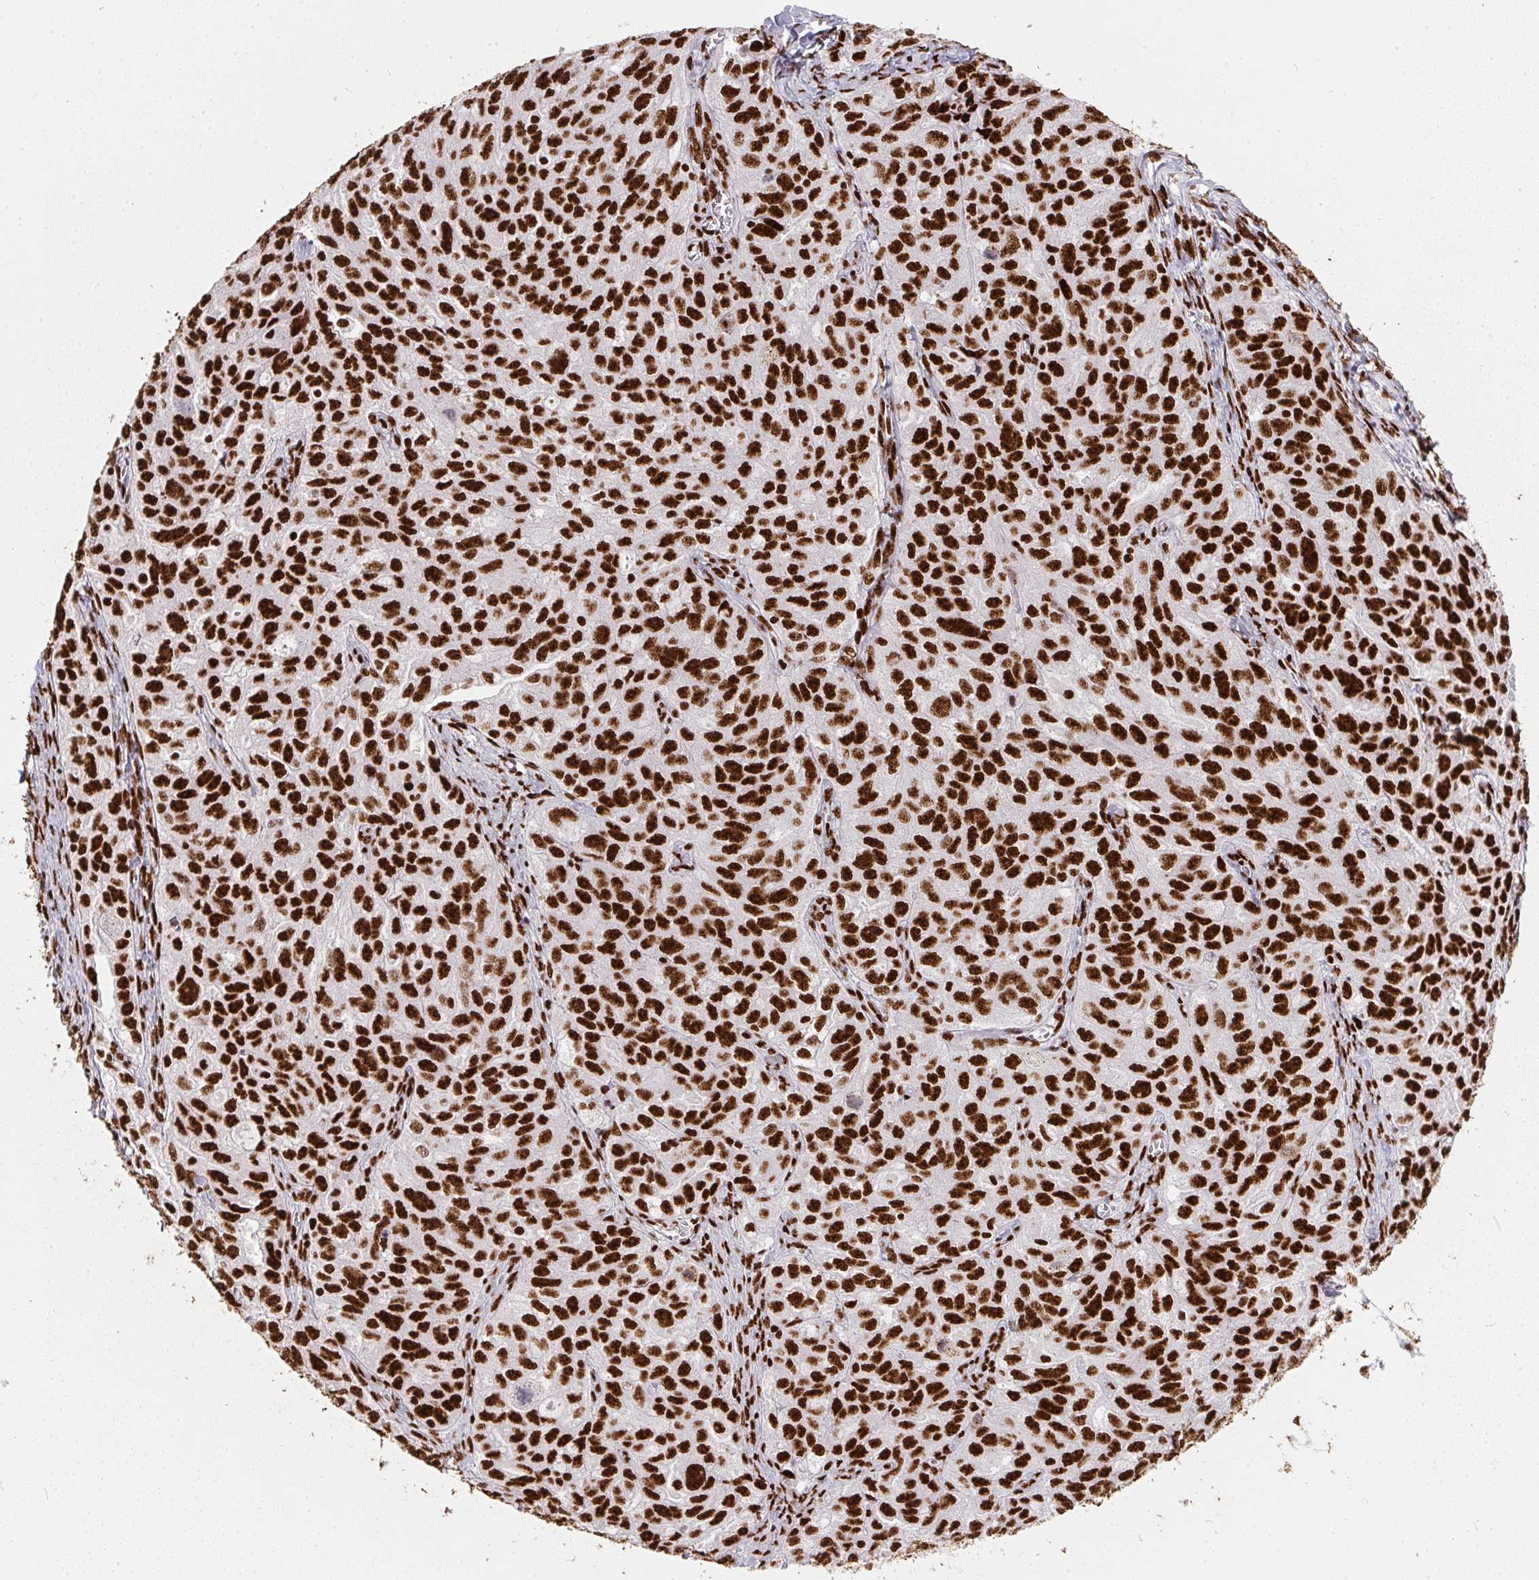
{"staining": {"intensity": "strong", "quantity": ">75%", "location": "nuclear"}, "tissue": "ovarian cancer", "cell_type": "Tumor cells", "image_type": "cancer", "snomed": [{"axis": "morphology", "description": "Cystadenocarcinoma, serous, NOS"}, {"axis": "topography", "description": "Ovary"}], "caption": "Protein expression by IHC reveals strong nuclear staining in approximately >75% of tumor cells in serous cystadenocarcinoma (ovarian).", "gene": "PAGE3", "patient": {"sex": "female", "age": 51}}